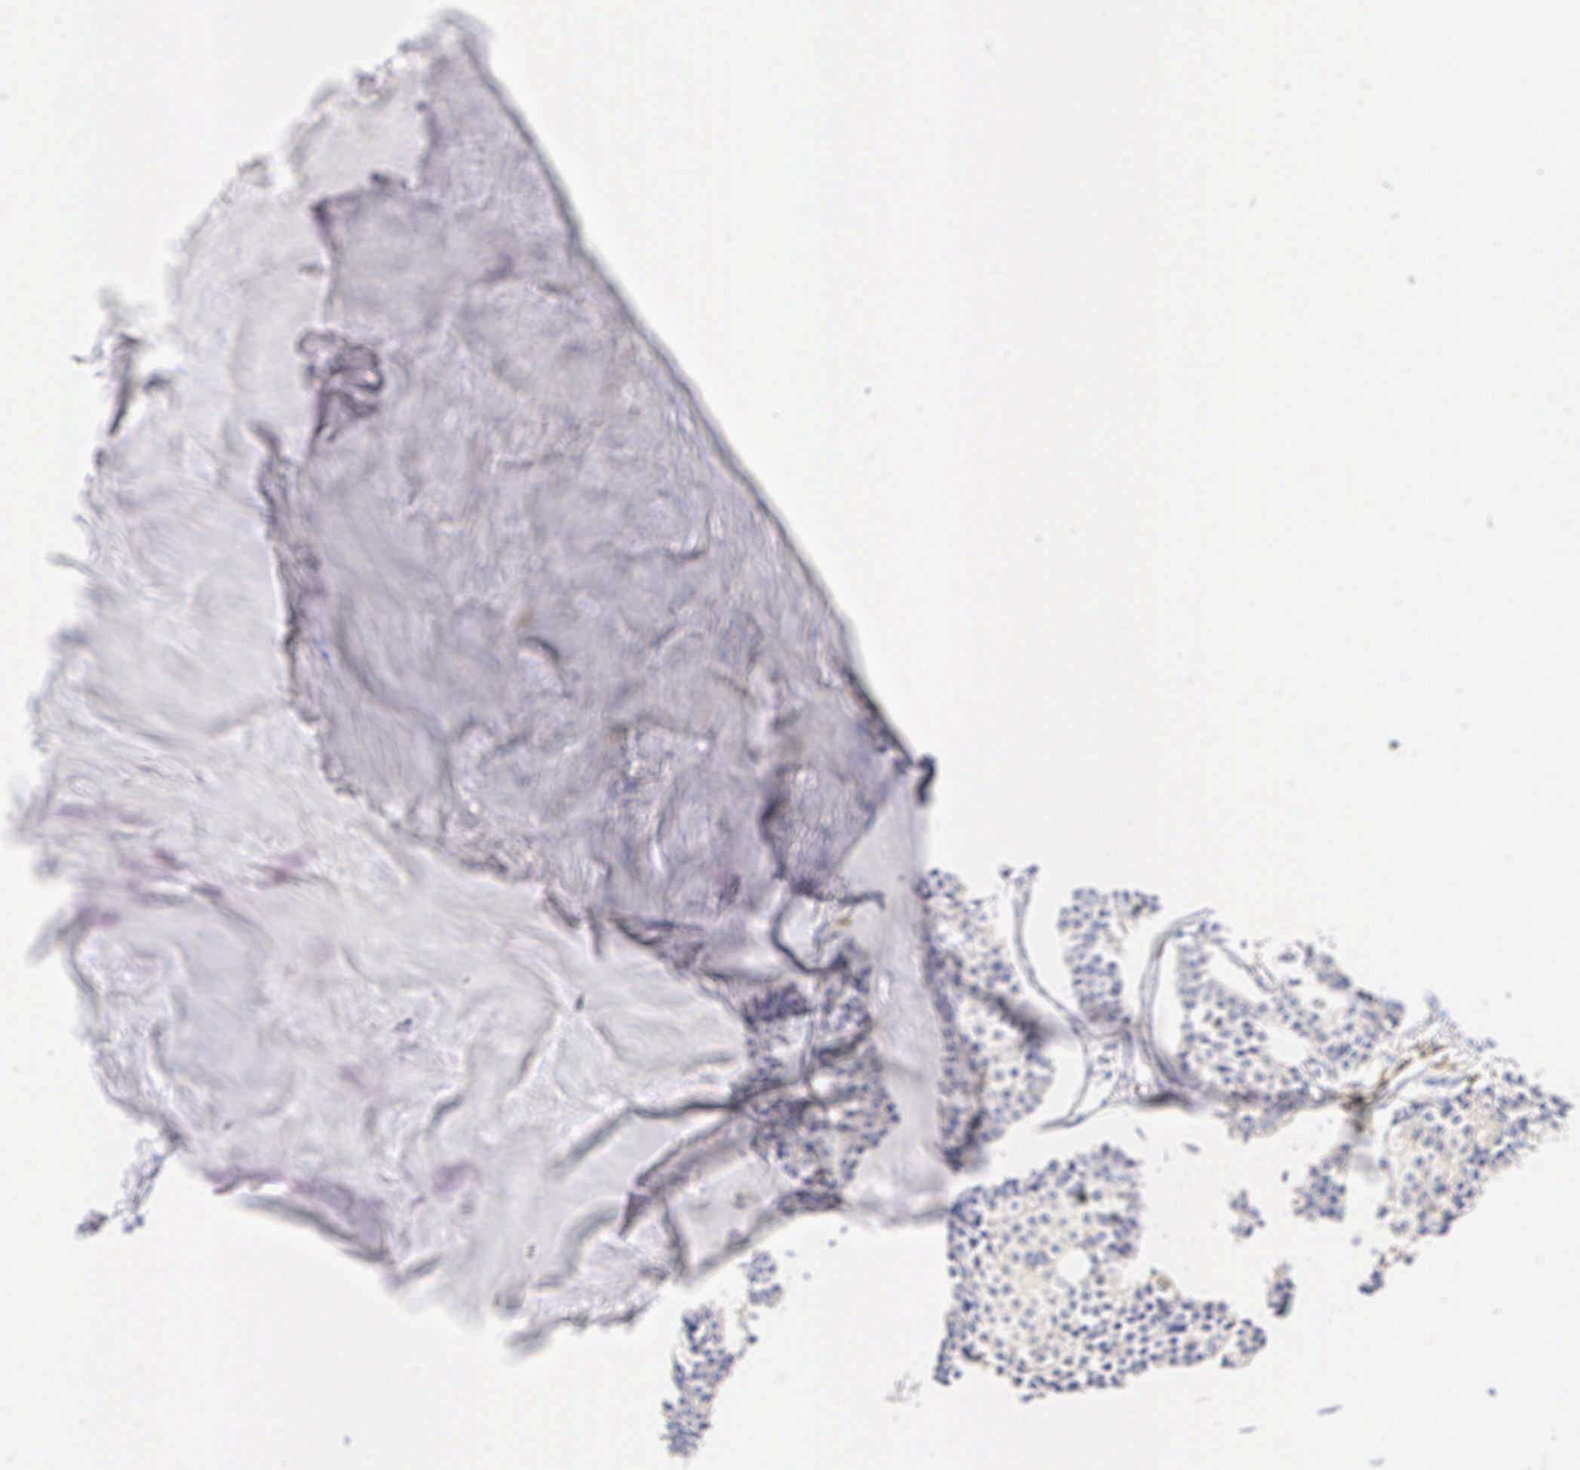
{"staining": {"intensity": "negative", "quantity": "none", "location": "none"}, "tissue": "carcinoid", "cell_type": "Tumor cells", "image_type": "cancer", "snomed": [{"axis": "morphology", "description": "Carcinoid, malignant, NOS"}, {"axis": "topography", "description": "Small intestine"}], "caption": "Tumor cells show no significant protein positivity in malignant carcinoid. (Stains: DAB (3,3'-diaminobenzidine) immunohistochemistry (IHC) with hematoxylin counter stain, Microscopy: brightfield microscopy at high magnification).", "gene": "CD3E", "patient": {"sex": "male", "age": 63}}